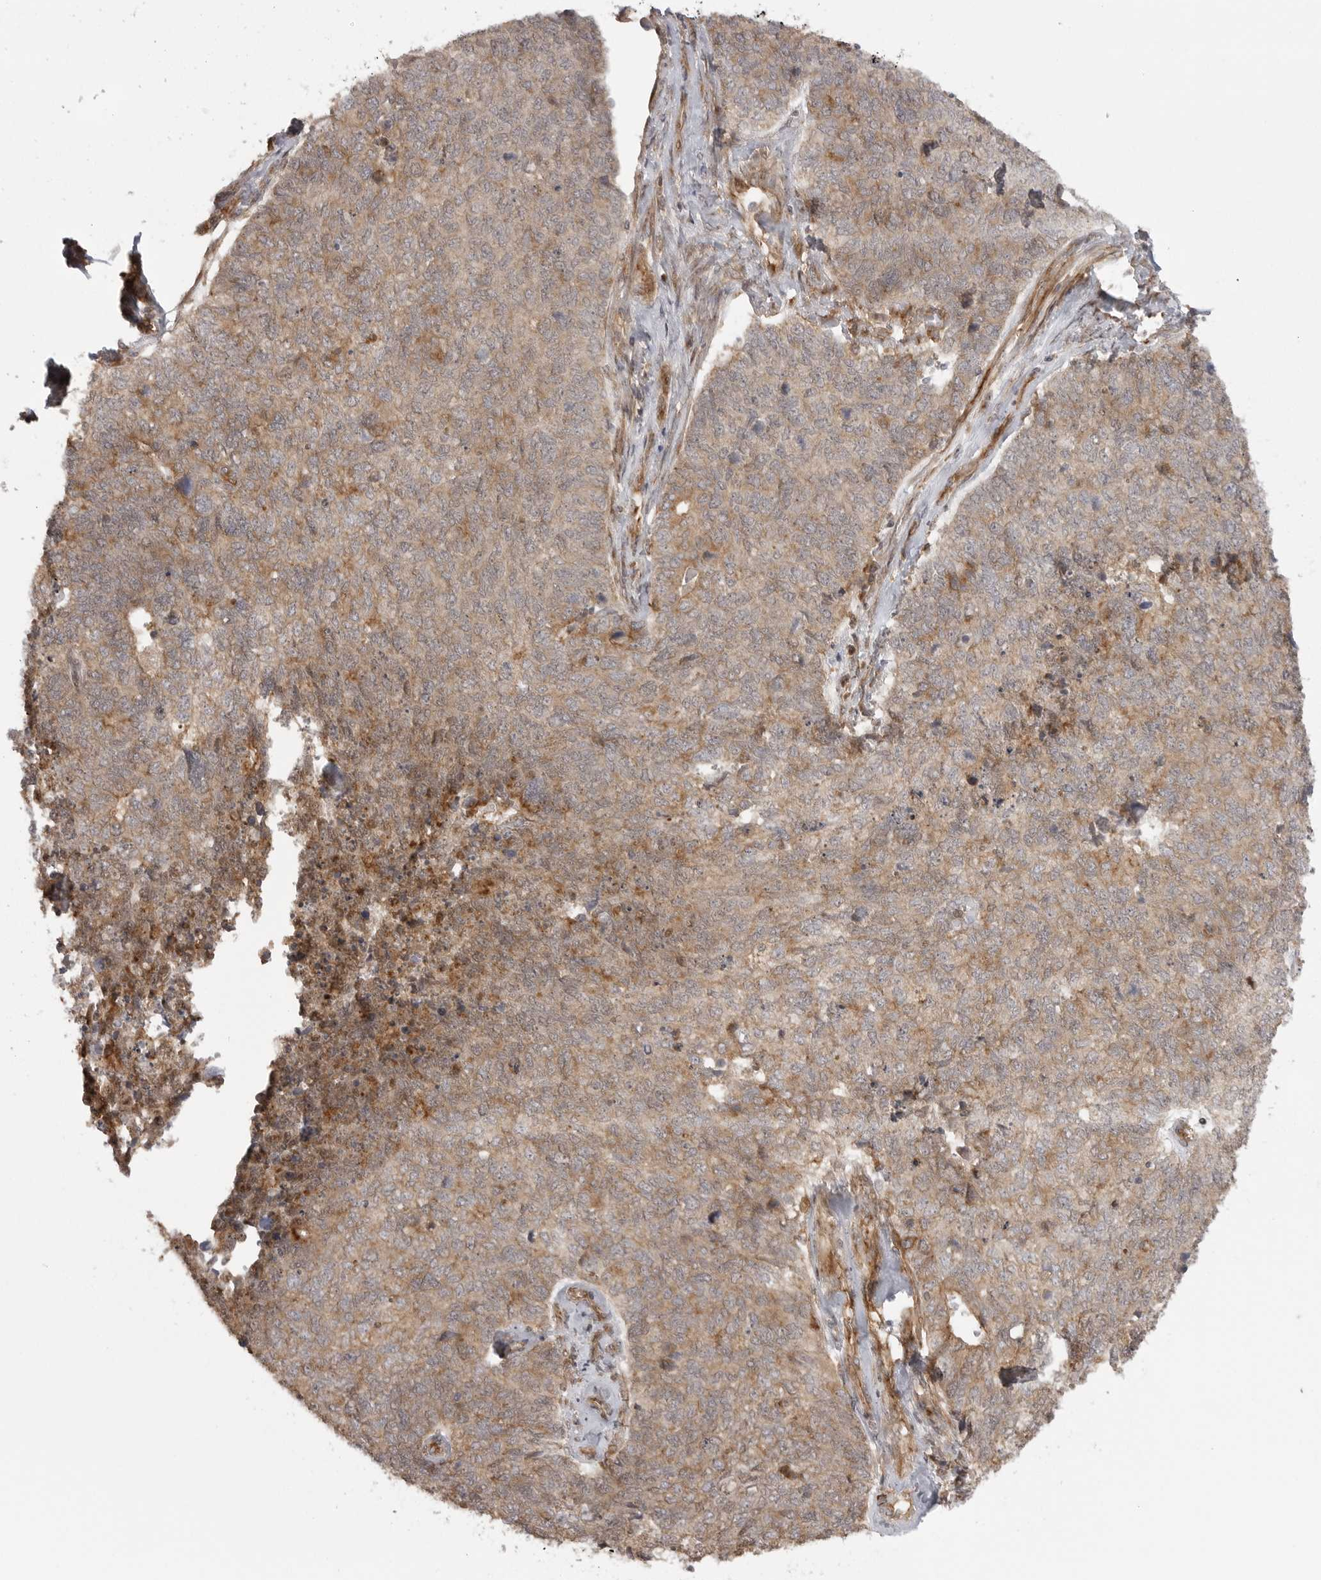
{"staining": {"intensity": "moderate", "quantity": ">75%", "location": "cytoplasmic/membranous"}, "tissue": "cervical cancer", "cell_type": "Tumor cells", "image_type": "cancer", "snomed": [{"axis": "morphology", "description": "Squamous cell carcinoma, NOS"}, {"axis": "topography", "description": "Cervix"}], "caption": "An image showing moderate cytoplasmic/membranous staining in about >75% of tumor cells in cervical cancer, as visualized by brown immunohistochemical staining.", "gene": "FAT3", "patient": {"sex": "female", "age": 63}}